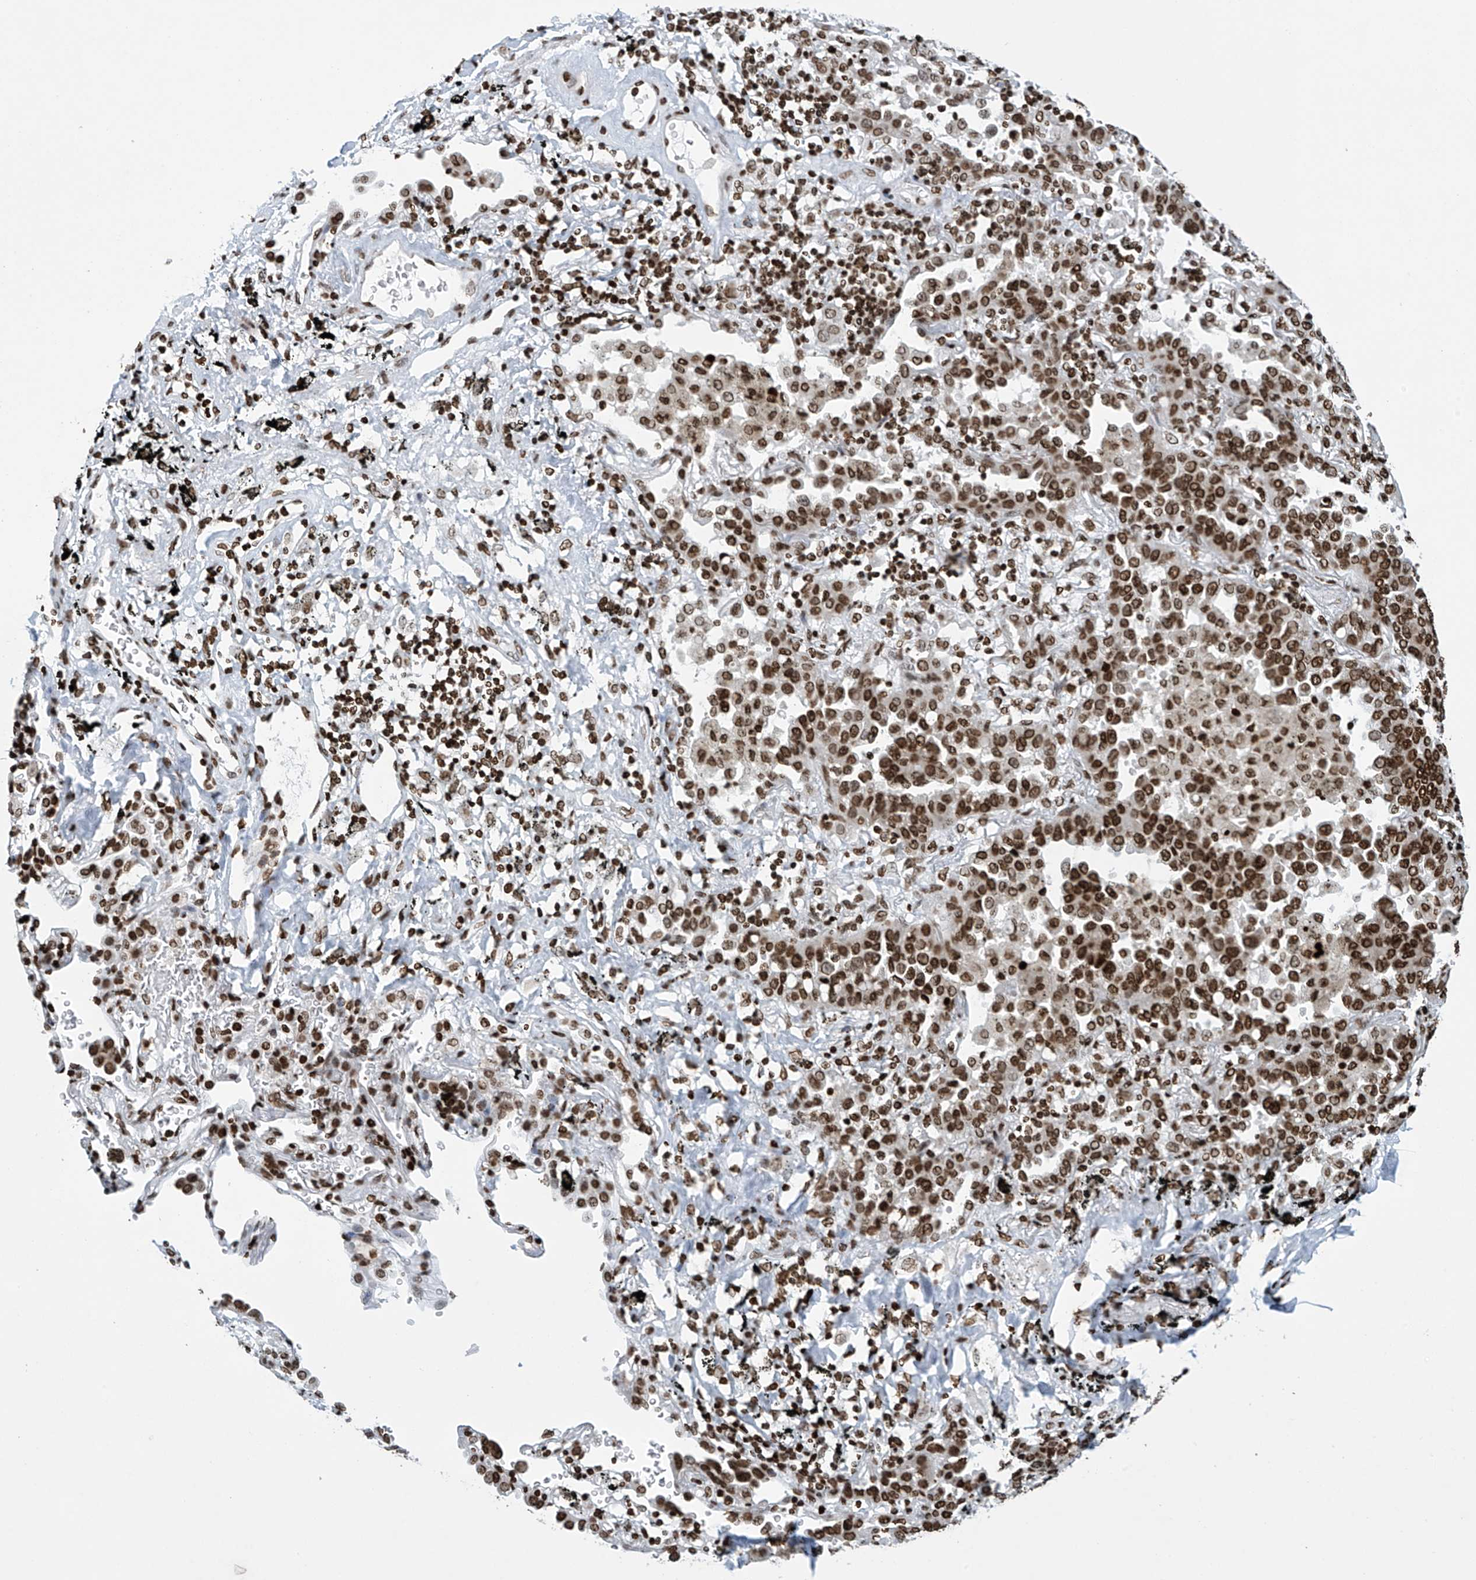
{"staining": {"intensity": "strong", "quantity": ">75%", "location": "nuclear"}, "tissue": "lung cancer", "cell_type": "Tumor cells", "image_type": "cancer", "snomed": [{"axis": "morphology", "description": "Normal tissue, NOS"}, {"axis": "morphology", "description": "Adenocarcinoma, NOS"}, {"axis": "topography", "description": "Lung"}], "caption": "Lung cancer (adenocarcinoma) stained with DAB immunohistochemistry (IHC) displays high levels of strong nuclear expression in approximately >75% of tumor cells.", "gene": "H4C16", "patient": {"sex": "male", "age": 59}}